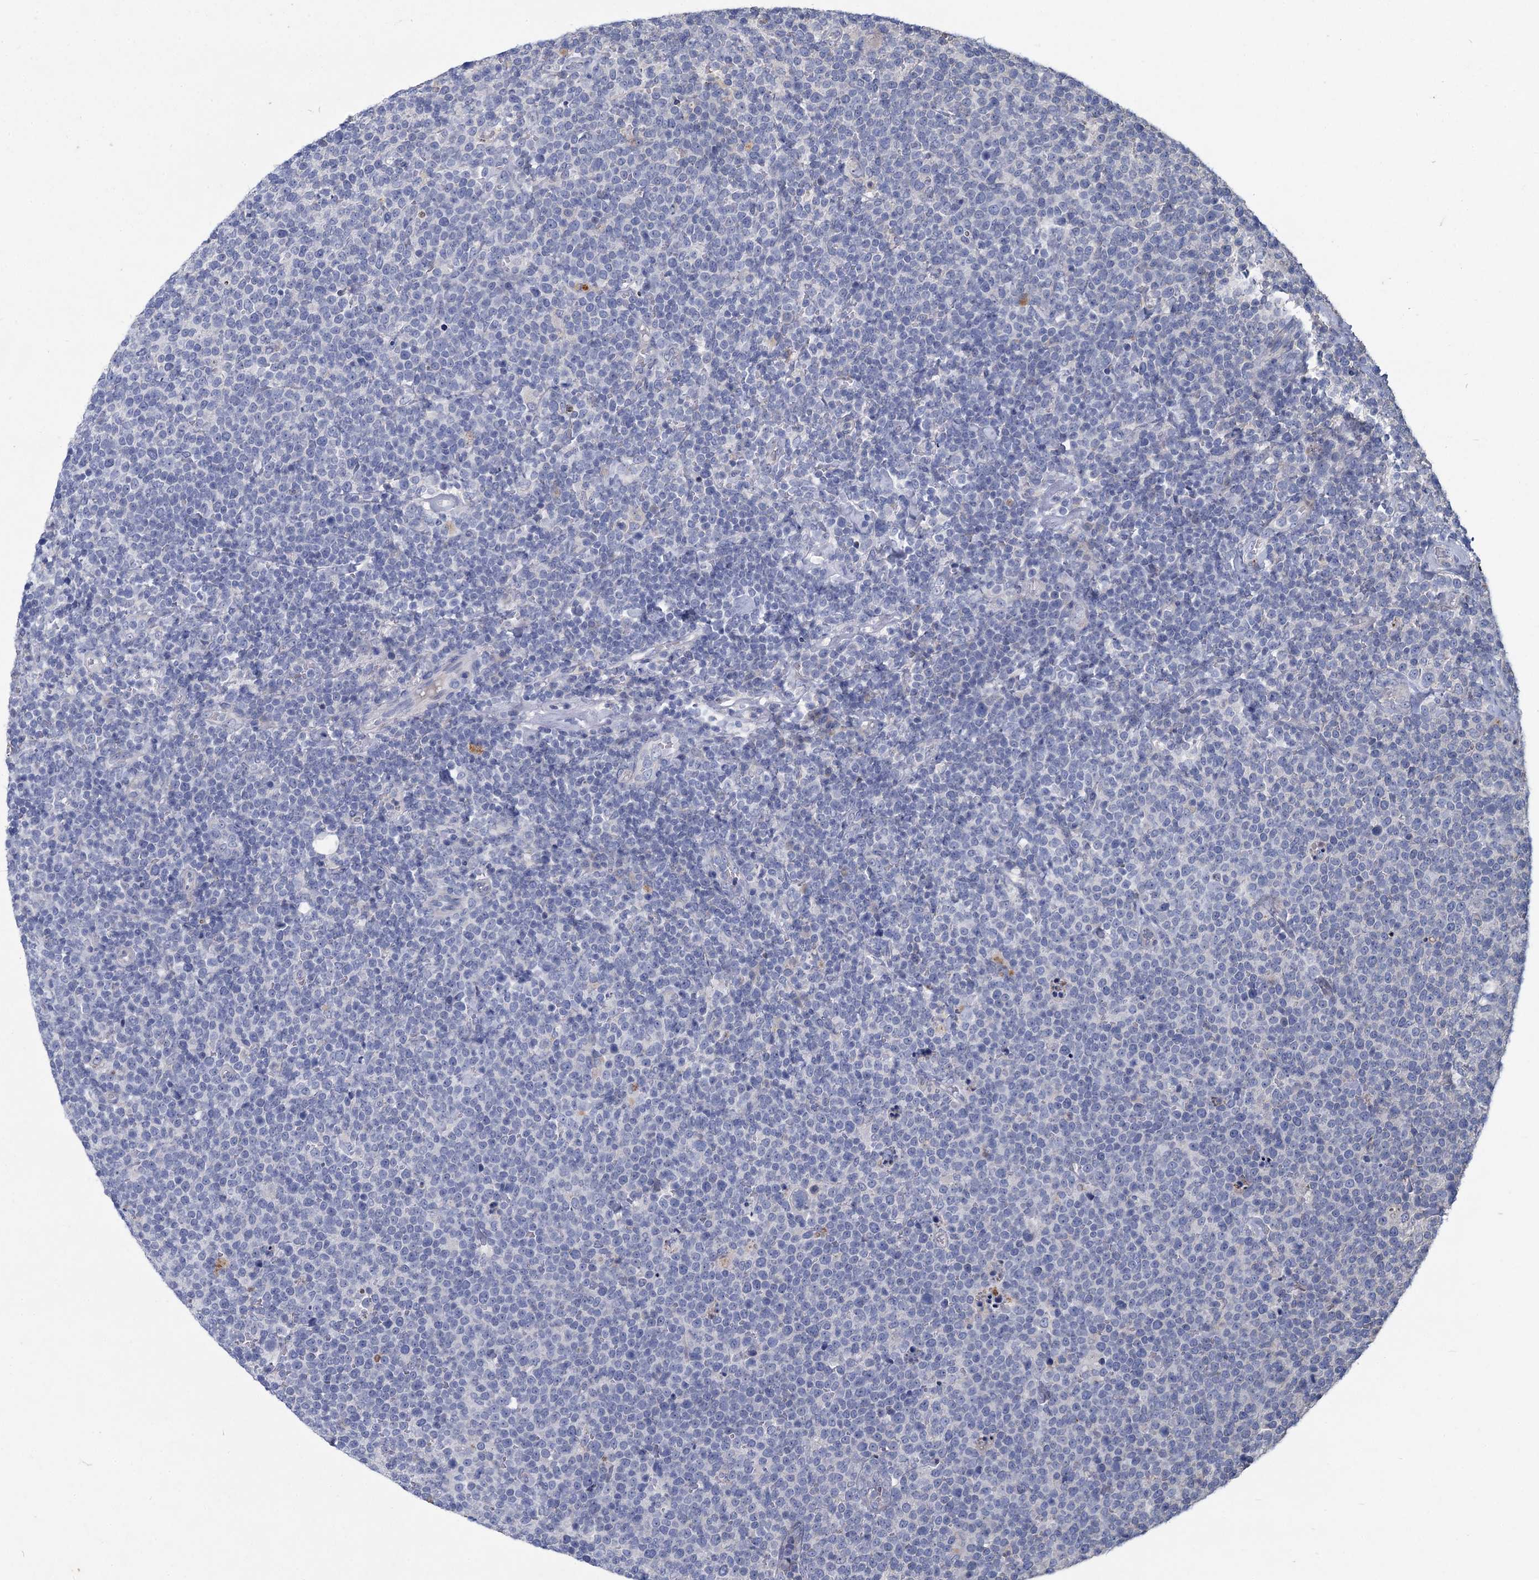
{"staining": {"intensity": "negative", "quantity": "none", "location": "none"}, "tissue": "lymphoma", "cell_type": "Tumor cells", "image_type": "cancer", "snomed": [{"axis": "morphology", "description": "Malignant lymphoma, non-Hodgkin's type, High grade"}, {"axis": "topography", "description": "Lymph node"}], "caption": "Tumor cells are negative for protein expression in human lymphoma.", "gene": "HES2", "patient": {"sex": "male", "age": 61}}